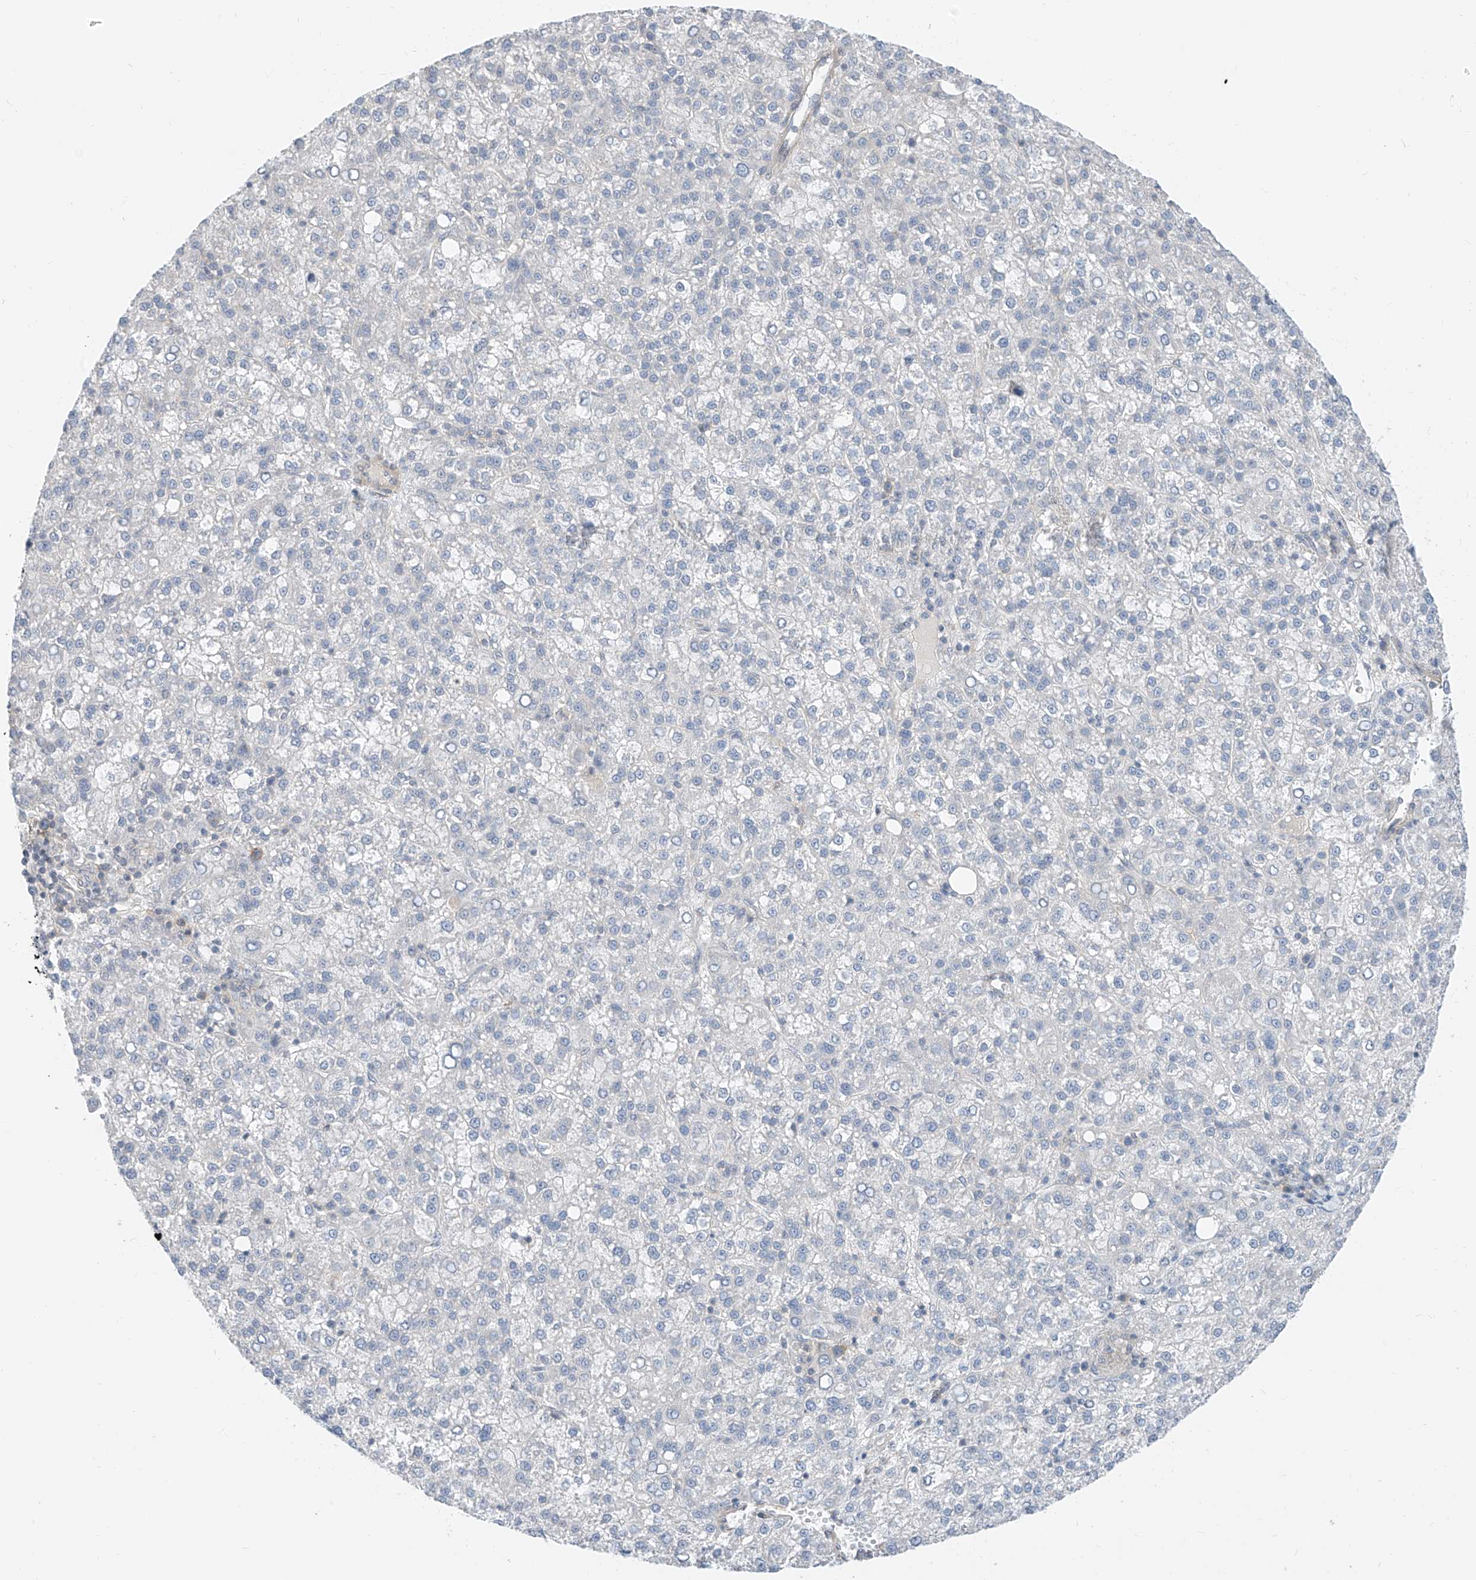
{"staining": {"intensity": "negative", "quantity": "none", "location": "none"}, "tissue": "liver cancer", "cell_type": "Tumor cells", "image_type": "cancer", "snomed": [{"axis": "morphology", "description": "Carcinoma, Hepatocellular, NOS"}, {"axis": "topography", "description": "Liver"}], "caption": "IHC image of neoplastic tissue: liver cancer stained with DAB shows no significant protein expression in tumor cells. (Stains: DAB (3,3'-diaminobenzidine) IHC with hematoxylin counter stain, Microscopy: brightfield microscopy at high magnification).", "gene": "ABLIM2", "patient": {"sex": "female", "age": 58}}